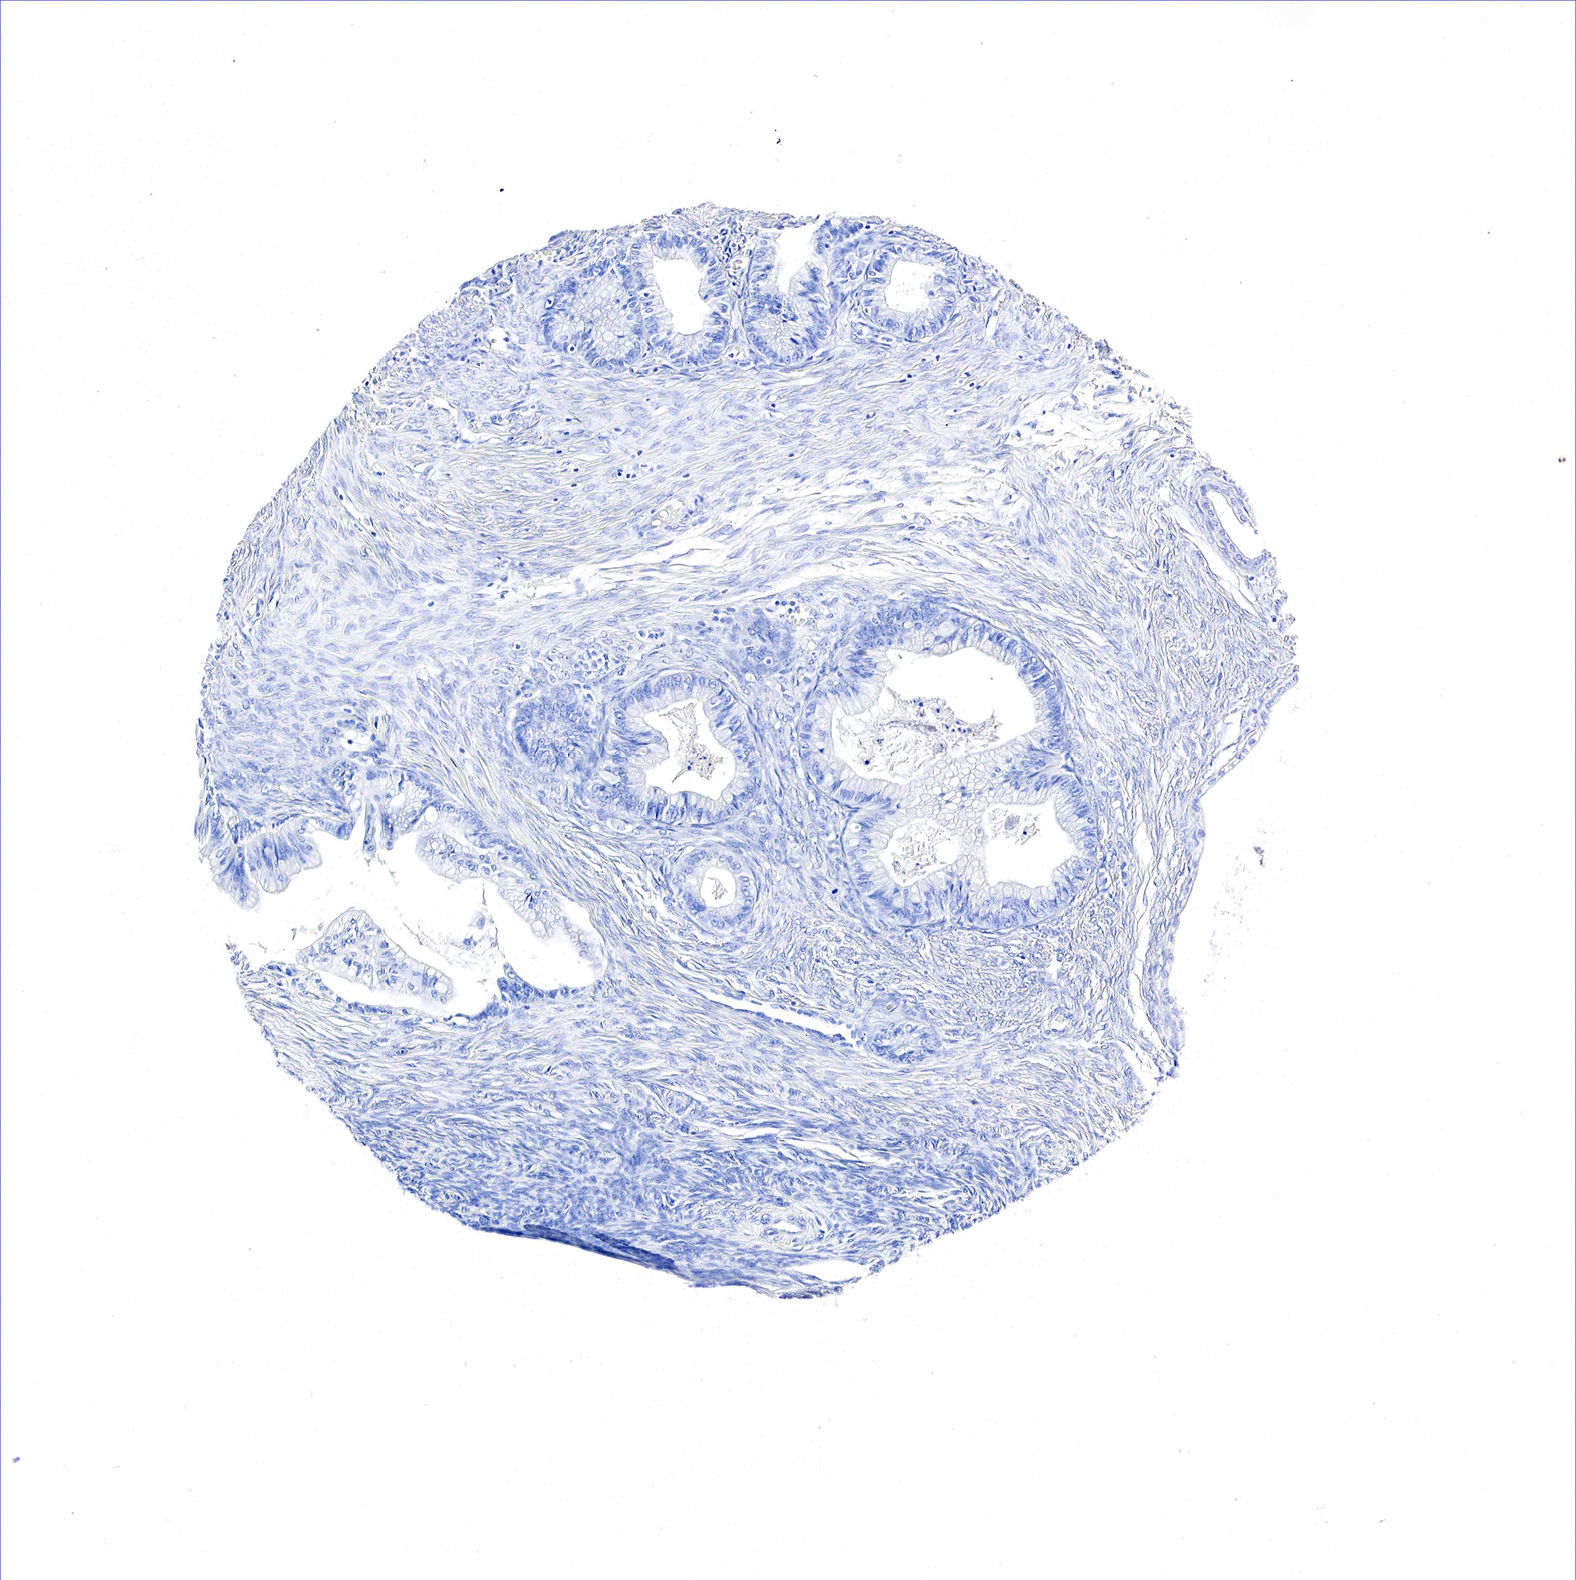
{"staining": {"intensity": "negative", "quantity": "none", "location": "none"}, "tissue": "ovarian cancer", "cell_type": "Tumor cells", "image_type": "cancer", "snomed": [{"axis": "morphology", "description": "Cystadenocarcinoma, mucinous, NOS"}, {"axis": "topography", "description": "Ovary"}], "caption": "Immunohistochemistry (IHC) micrograph of human ovarian cancer (mucinous cystadenocarcinoma) stained for a protein (brown), which exhibits no staining in tumor cells.", "gene": "ACP3", "patient": {"sex": "female", "age": 57}}